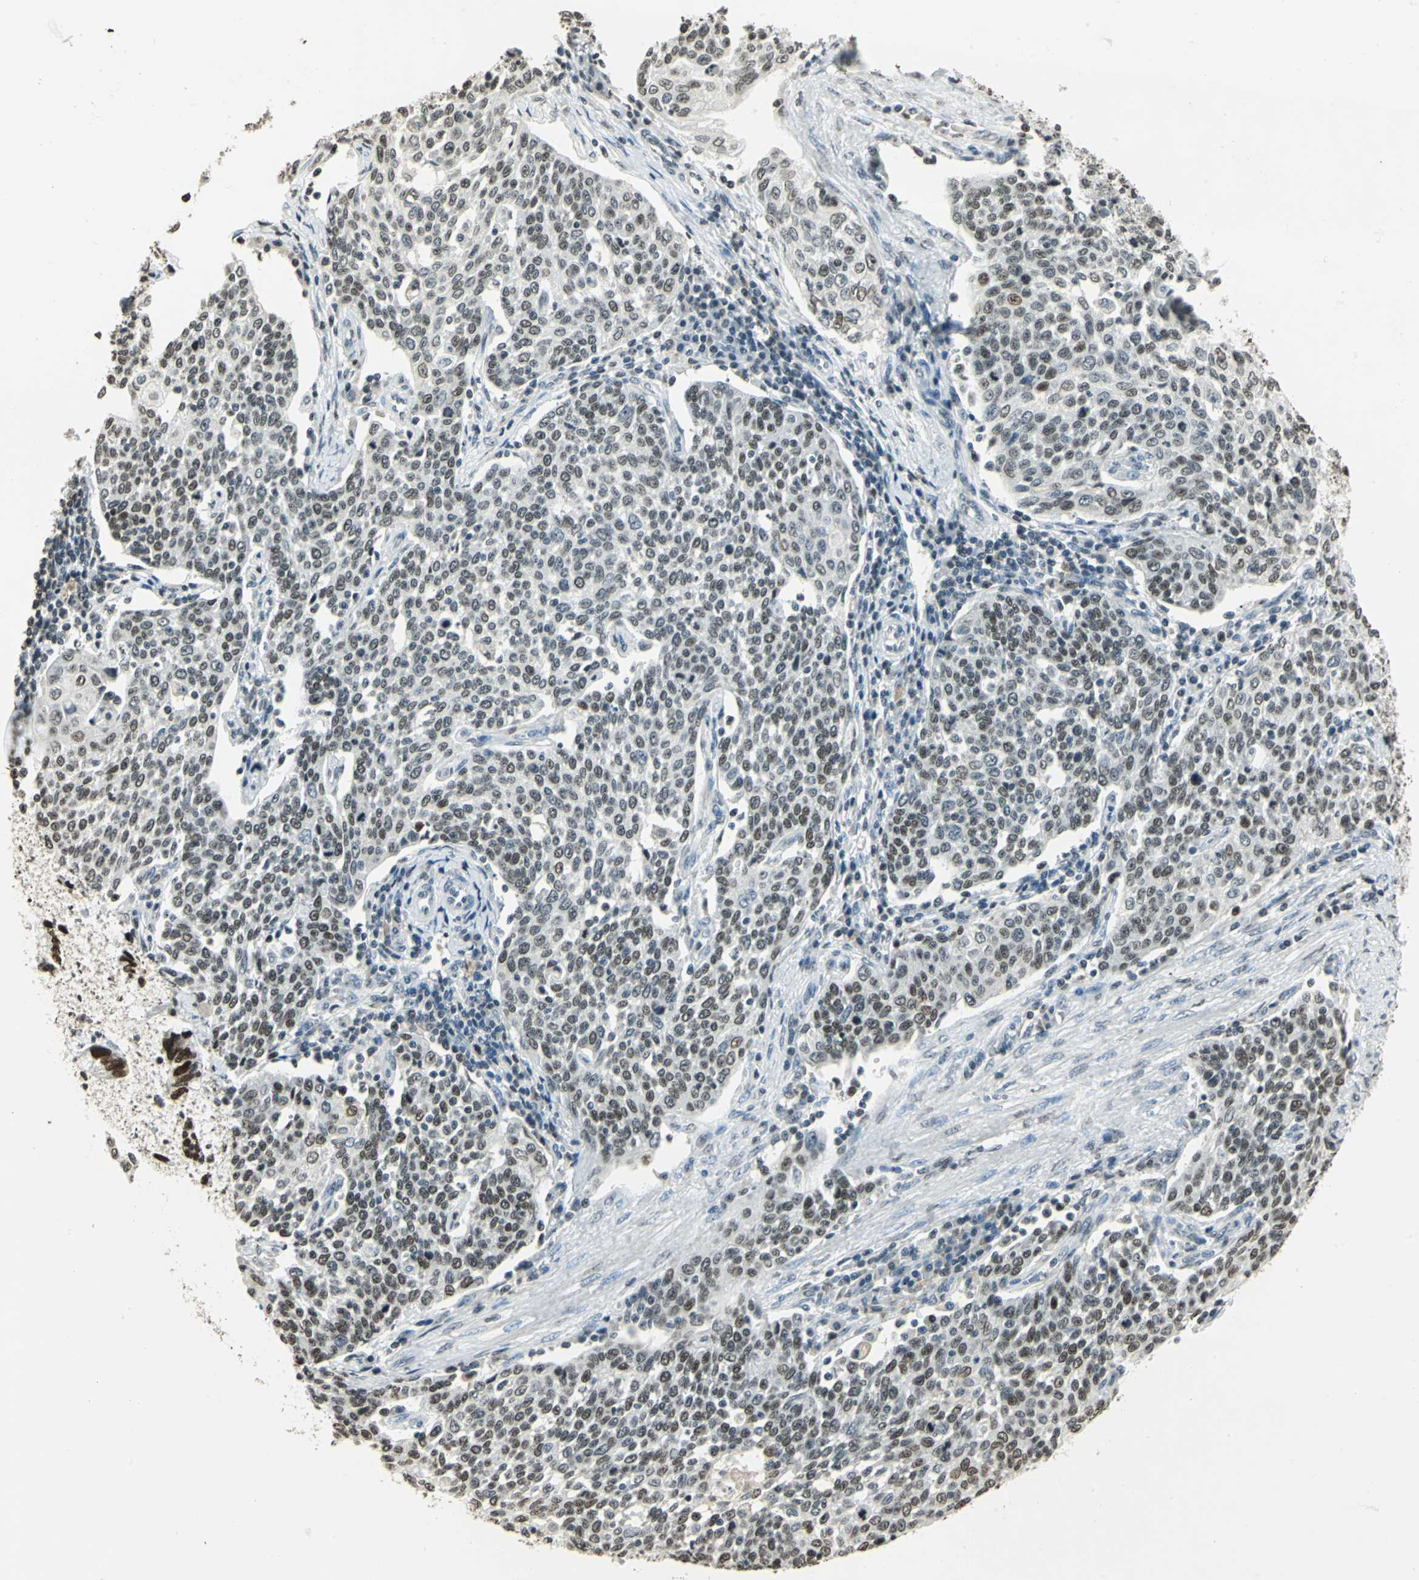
{"staining": {"intensity": "moderate", "quantity": ">75%", "location": "nuclear"}, "tissue": "cervical cancer", "cell_type": "Tumor cells", "image_type": "cancer", "snomed": [{"axis": "morphology", "description": "Squamous cell carcinoma, NOS"}, {"axis": "topography", "description": "Cervix"}], "caption": "DAB (3,3'-diaminobenzidine) immunohistochemical staining of cervical squamous cell carcinoma shows moderate nuclear protein staining in about >75% of tumor cells.", "gene": "MCM4", "patient": {"sex": "female", "age": 34}}